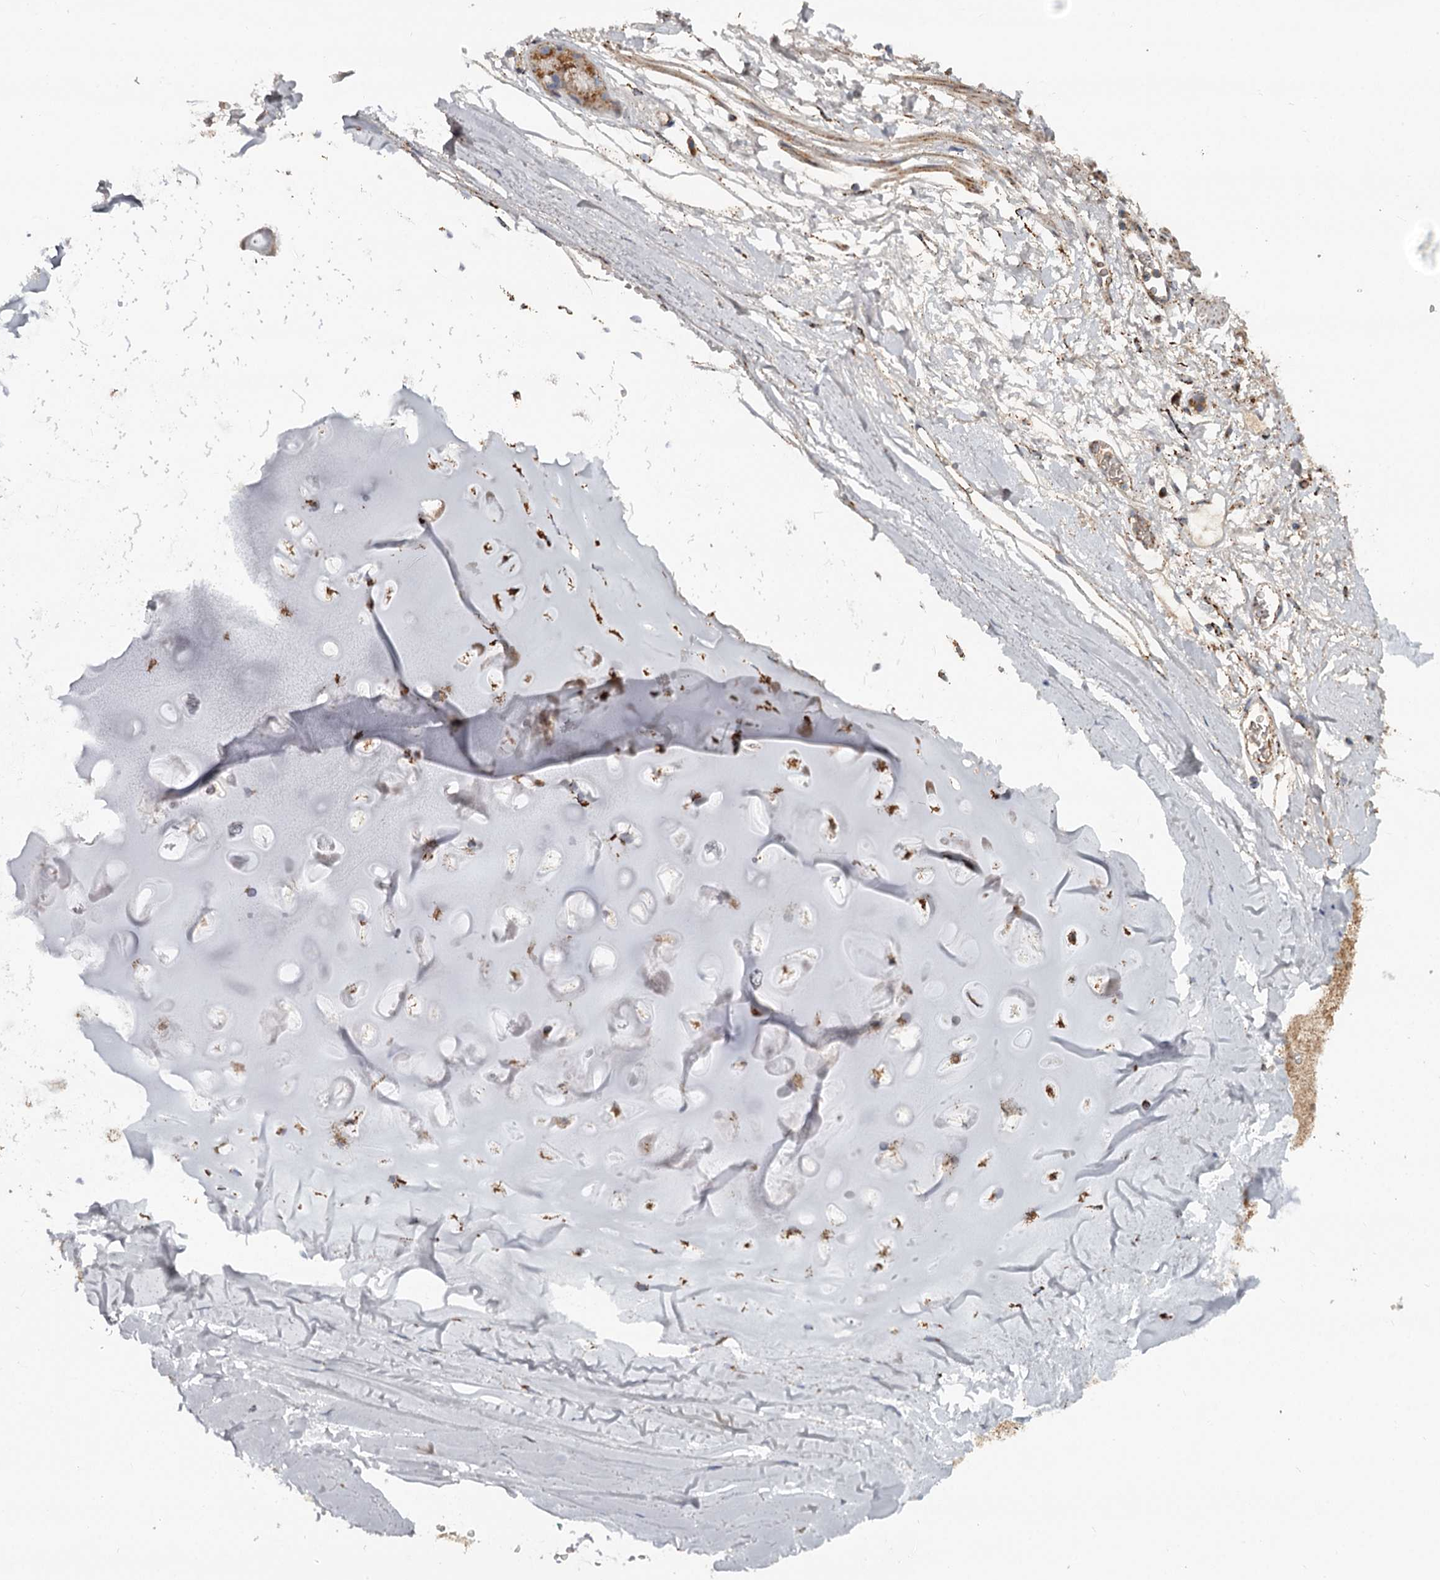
{"staining": {"intensity": "negative", "quantity": "none", "location": "none"}, "tissue": "adipose tissue", "cell_type": "Adipocytes", "image_type": "normal", "snomed": [{"axis": "morphology", "description": "Normal tissue, NOS"}, {"axis": "topography", "description": "Lymph node"}, {"axis": "topography", "description": "Bronchus"}], "caption": "High magnification brightfield microscopy of normal adipose tissue stained with DAB (brown) and counterstained with hematoxylin (blue): adipocytes show no significant staining.", "gene": "CDC123", "patient": {"sex": "male", "age": 63}}